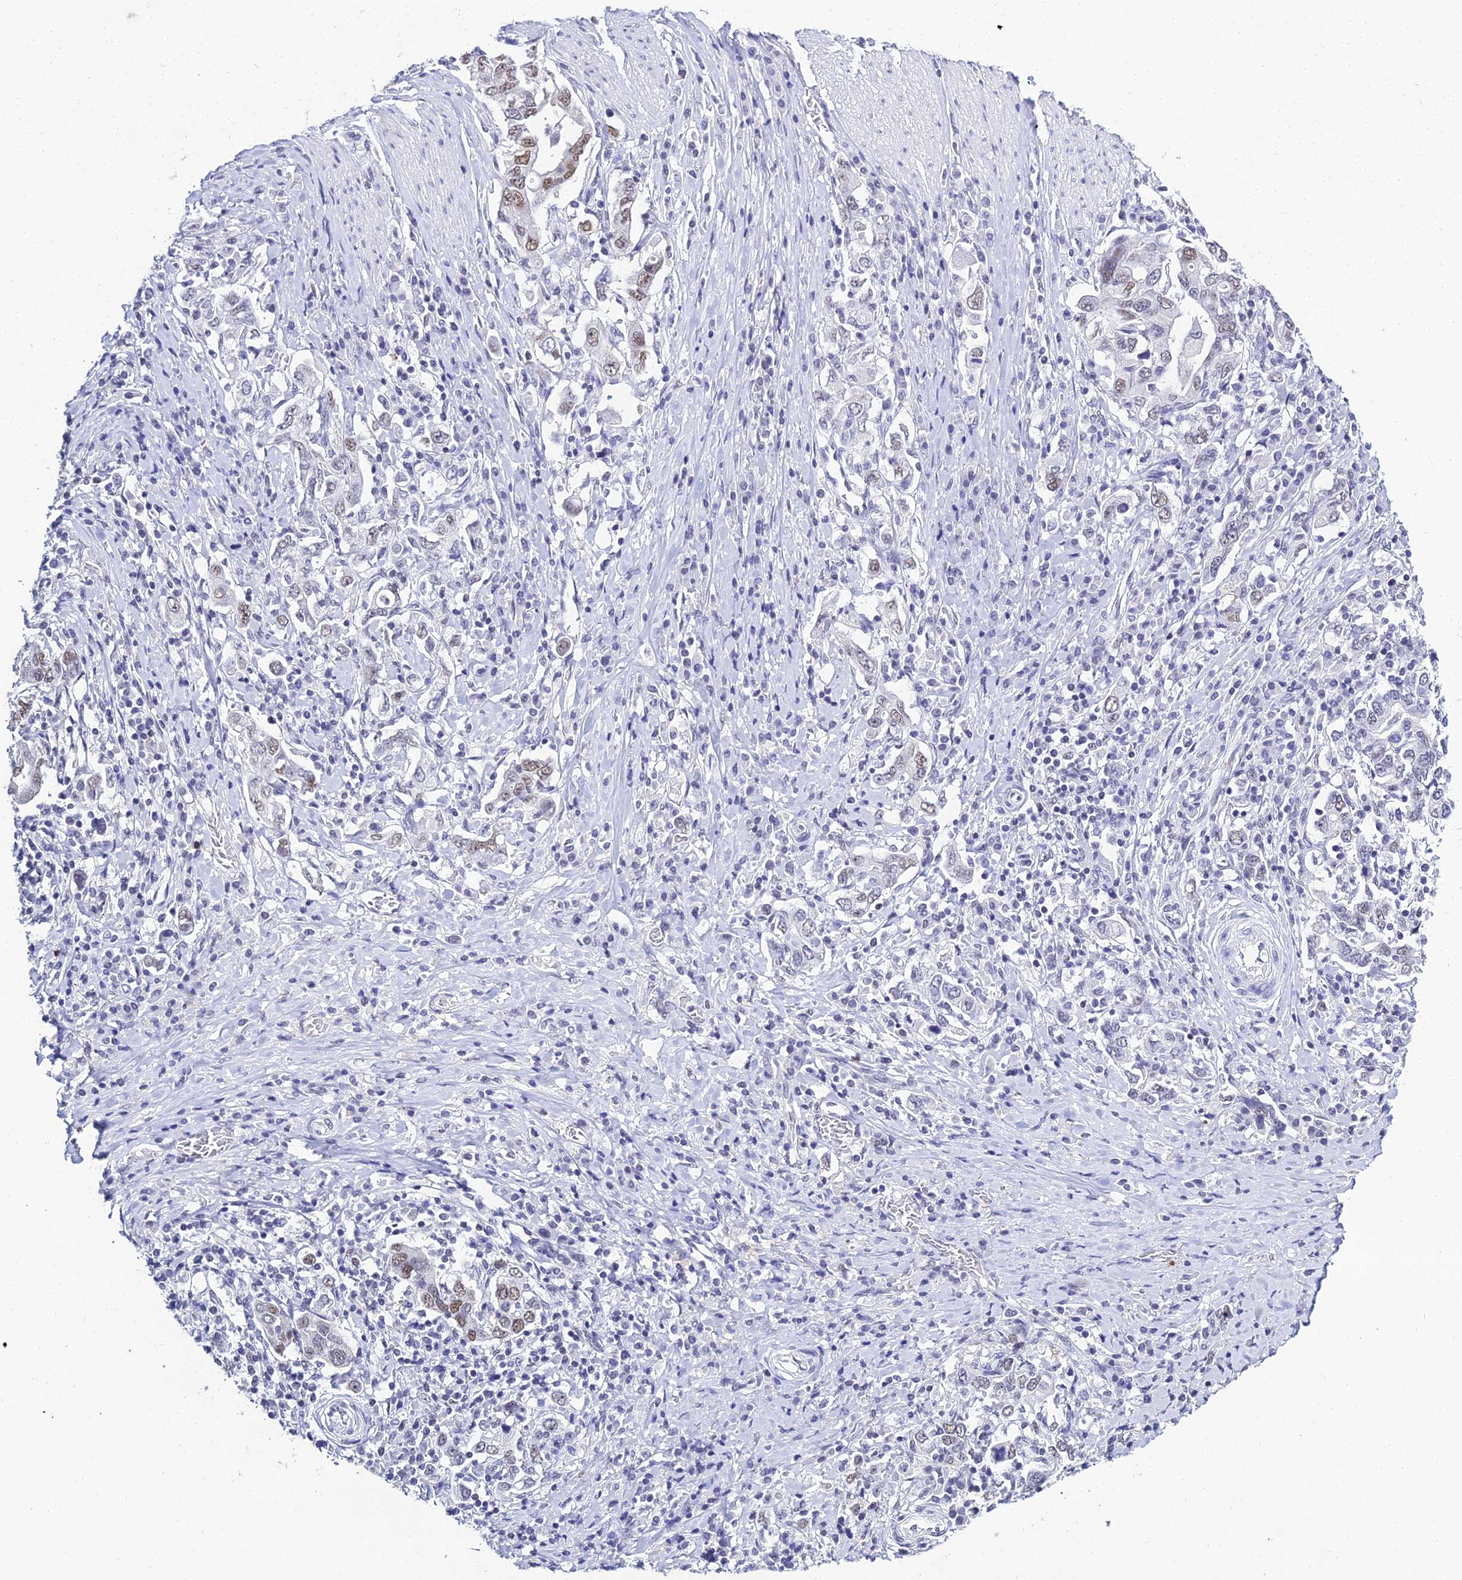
{"staining": {"intensity": "moderate", "quantity": "25%-75%", "location": "nuclear"}, "tissue": "stomach cancer", "cell_type": "Tumor cells", "image_type": "cancer", "snomed": [{"axis": "morphology", "description": "Adenocarcinoma, NOS"}, {"axis": "topography", "description": "Stomach, upper"}, {"axis": "topography", "description": "Stomach"}], "caption": "Immunohistochemistry (IHC) photomicrograph of neoplastic tissue: stomach cancer stained using IHC displays medium levels of moderate protein expression localized specifically in the nuclear of tumor cells, appearing as a nuclear brown color.", "gene": "PPP4R2", "patient": {"sex": "male", "age": 62}}